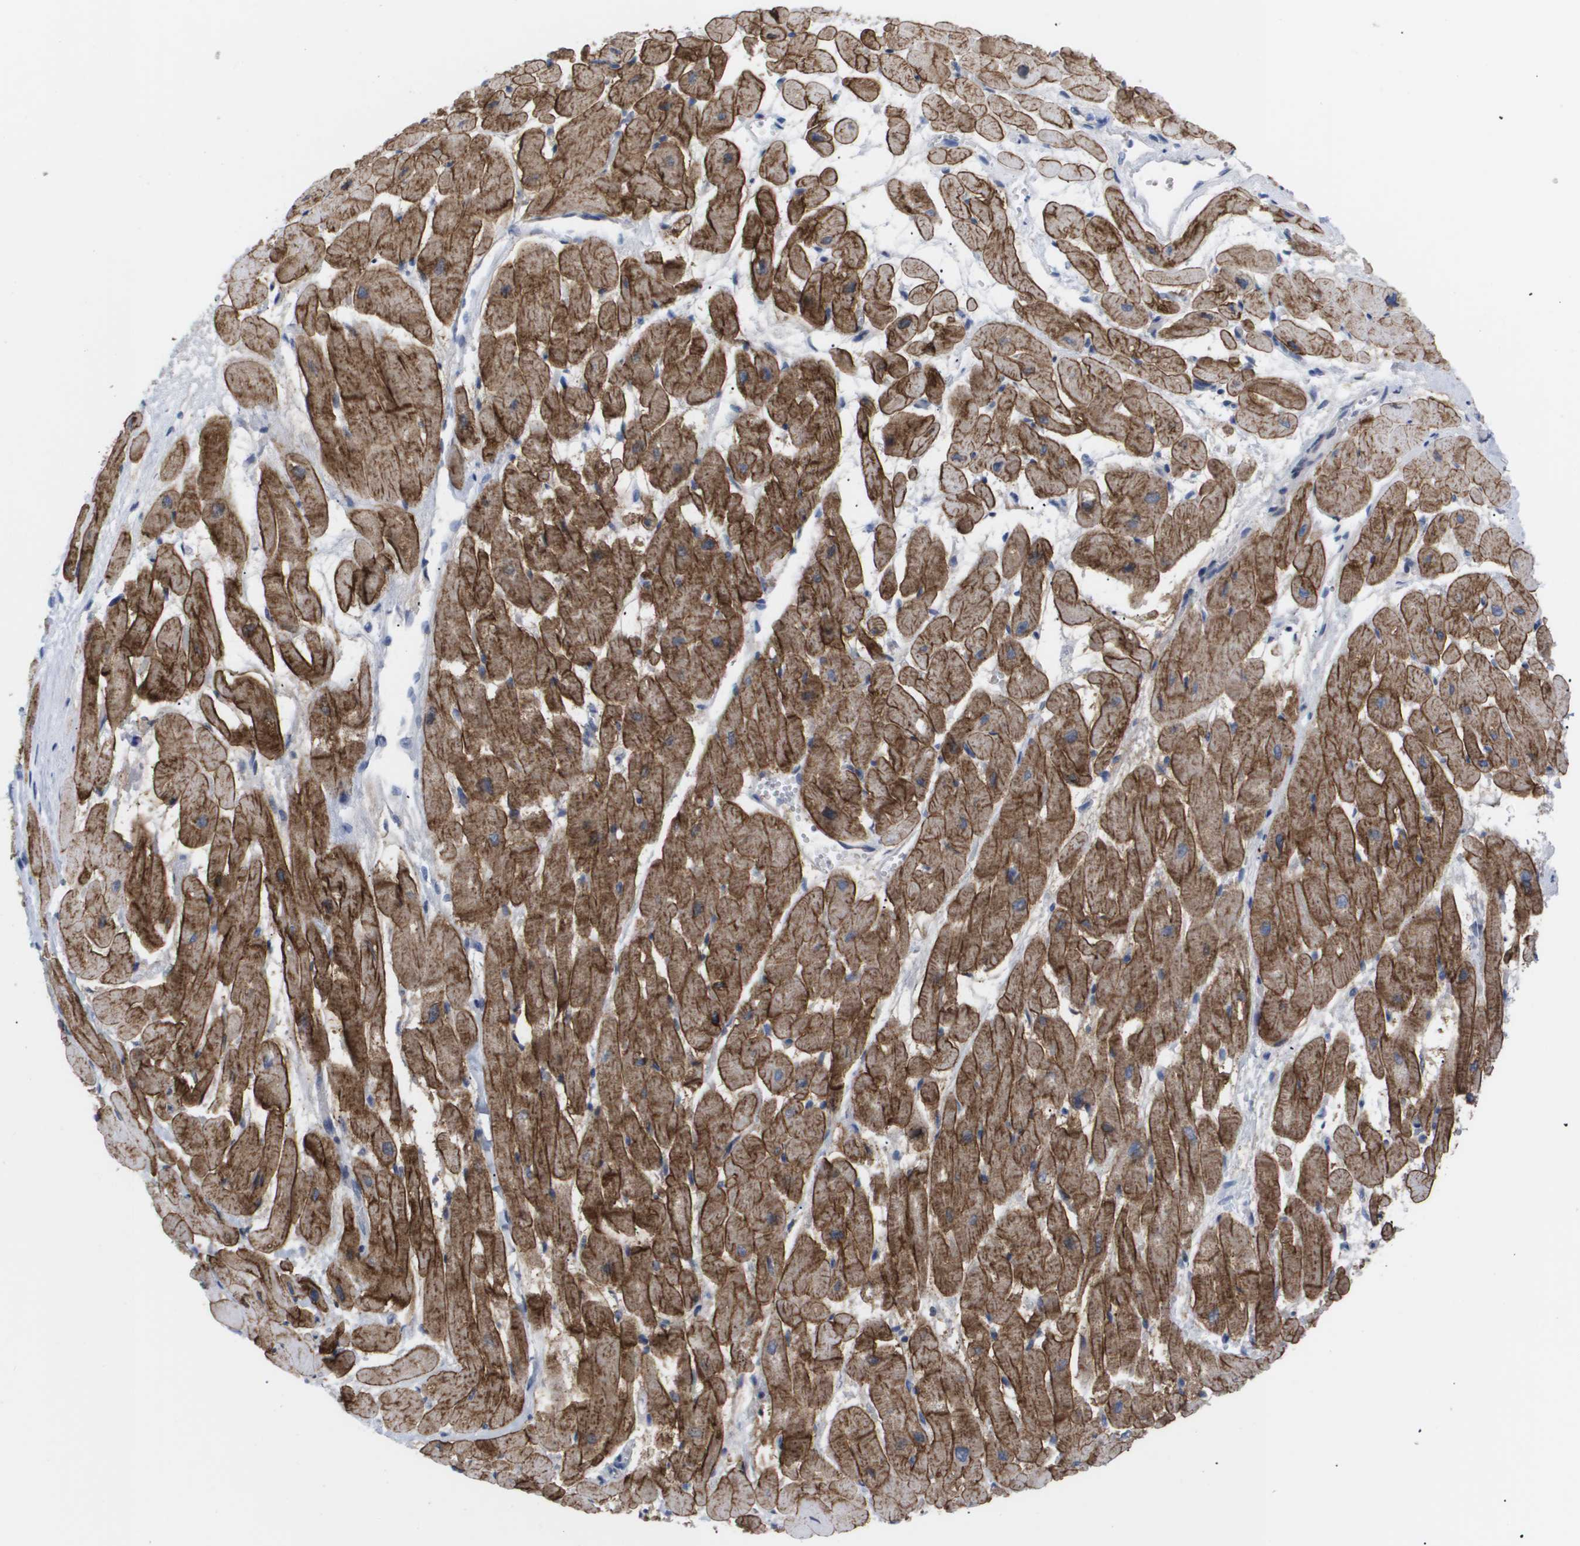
{"staining": {"intensity": "strong", "quantity": ">75%", "location": "cytoplasmic/membranous"}, "tissue": "heart muscle", "cell_type": "Cardiomyocytes", "image_type": "normal", "snomed": [{"axis": "morphology", "description": "Normal tissue, NOS"}, {"axis": "topography", "description": "Heart"}], "caption": "Protein staining demonstrates strong cytoplasmic/membranous expression in about >75% of cardiomyocytes in normal heart muscle.", "gene": "CAV3", "patient": {"sex": "male", "age": 45}}